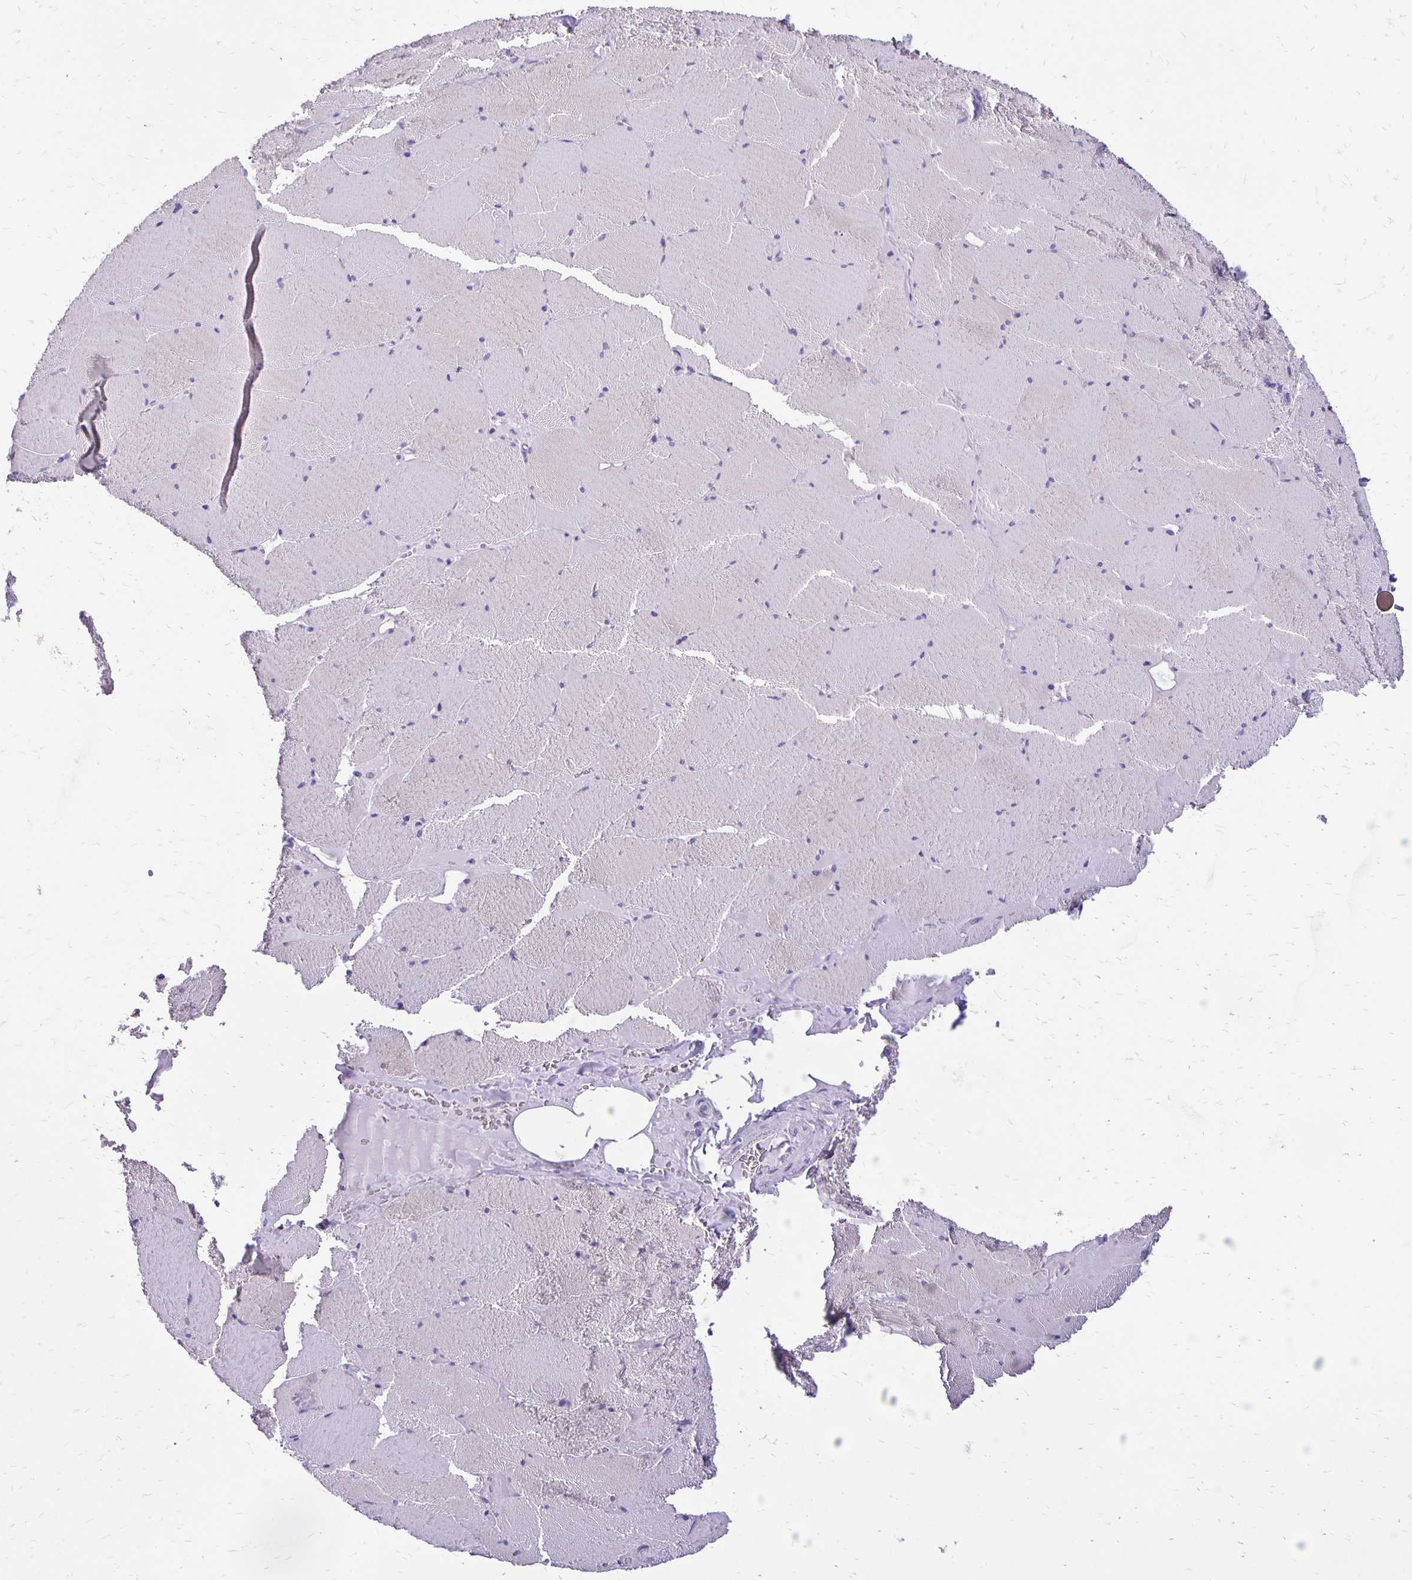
{"staining": {"intensity": "weak", "quantity": "<25%", "location": "cytoplasmic/membranous"}, "tissue": "skeletal muscle", "cell_type": "Myocytes", "image_type": "normal", "snomed": [{"axis": "morphology", "description": "Normal tissue, NOS"}, {"axis": "topography", "description": "Skeletal muscle"}, {"axis": "topography", "description": "Head-Neck"}], "caption": "The immunohistochemistry micrograph has no significant expression in myocytes of skeletal muscle.", "gene": "ANKRD45", "patient": {"sex": "male", "age": 66}}